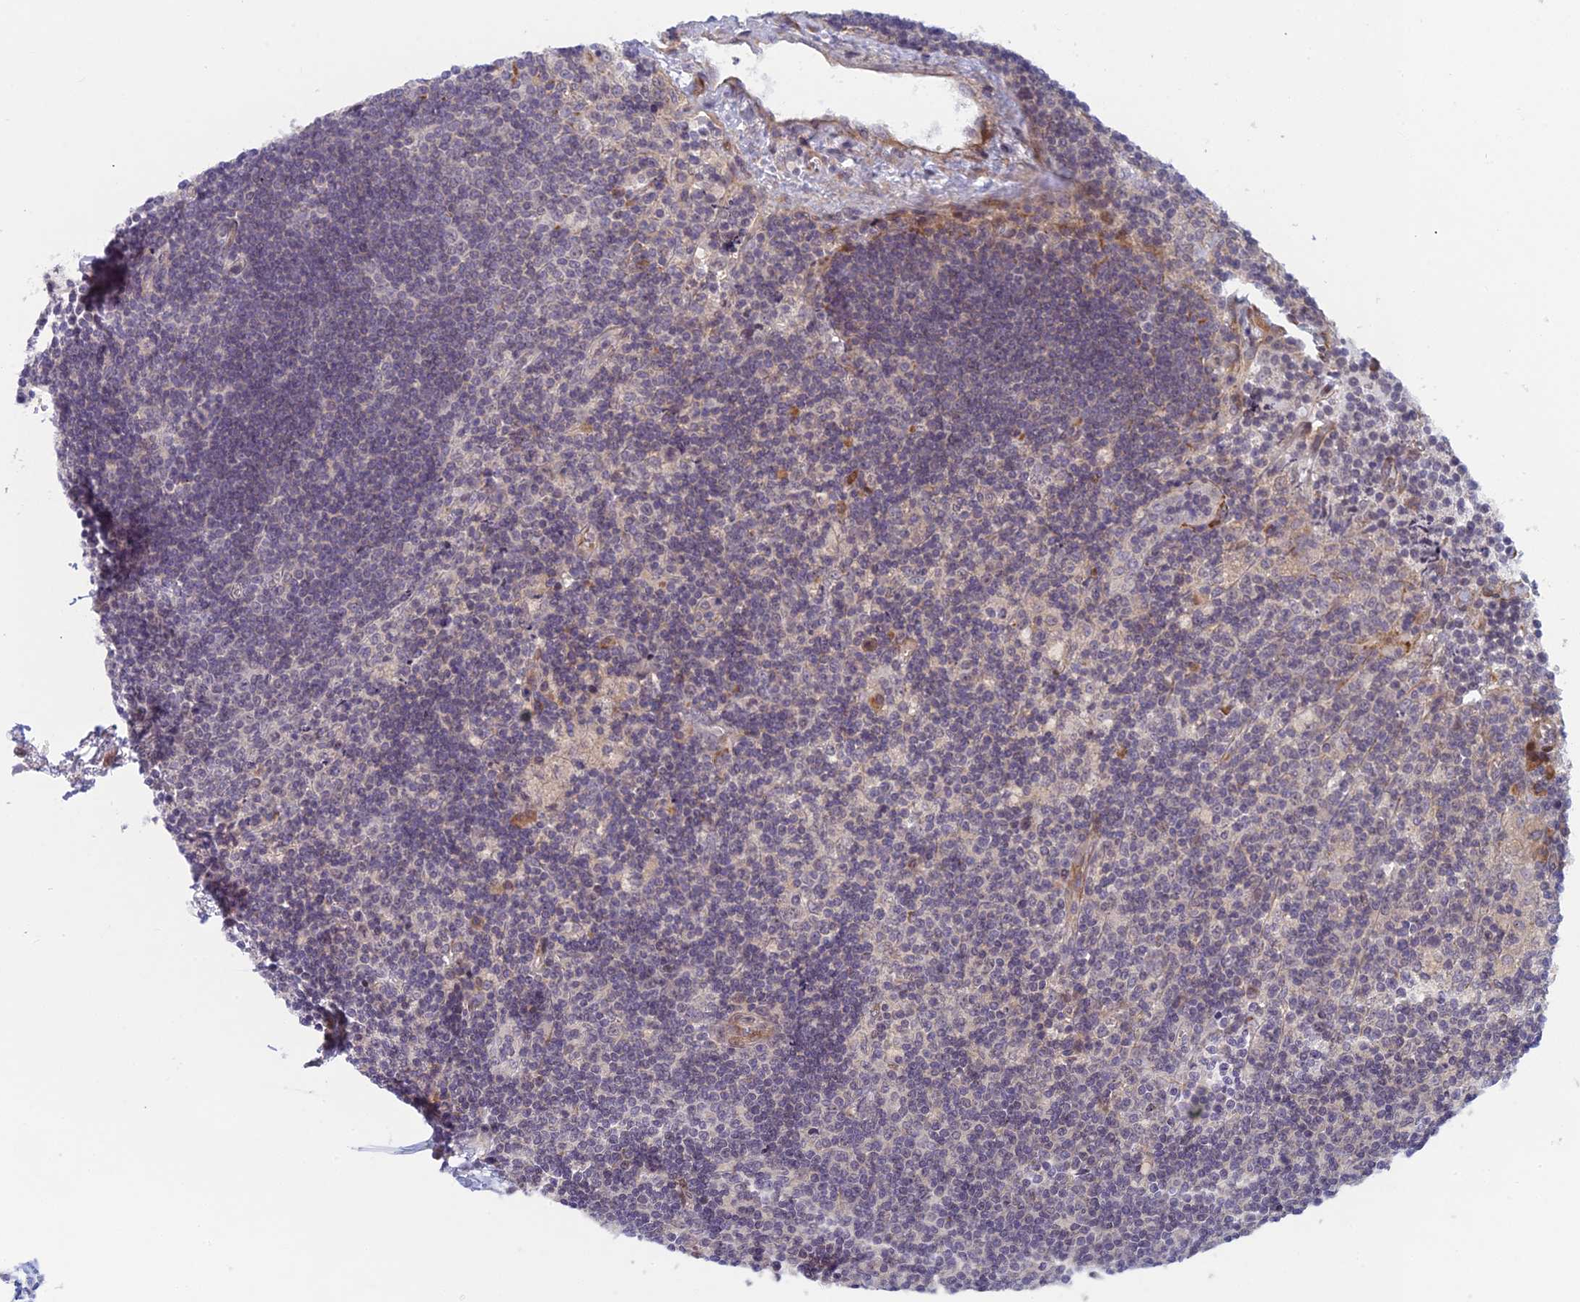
{"staining": {"intensity": "negative", "quantity": "none", "location": "none"}, "tissue": "lymph node", "cell_type": "Non-germinal center cells", "image_type": "normal", "snomed": [{"axis": "morphology", "description": "Normal tissue, NOS"}, {"axis": "topography", "description": "Lymph node"}], "caption": "The image demonstrates no staining of non-germinal center cells in benign lymph node. The staining is performed using DAB brown chromogen with nuclei counter-stained in using hematoxylin.", "gene": "PPP1R26", "patient": {"sex": "male", "age": 58}}